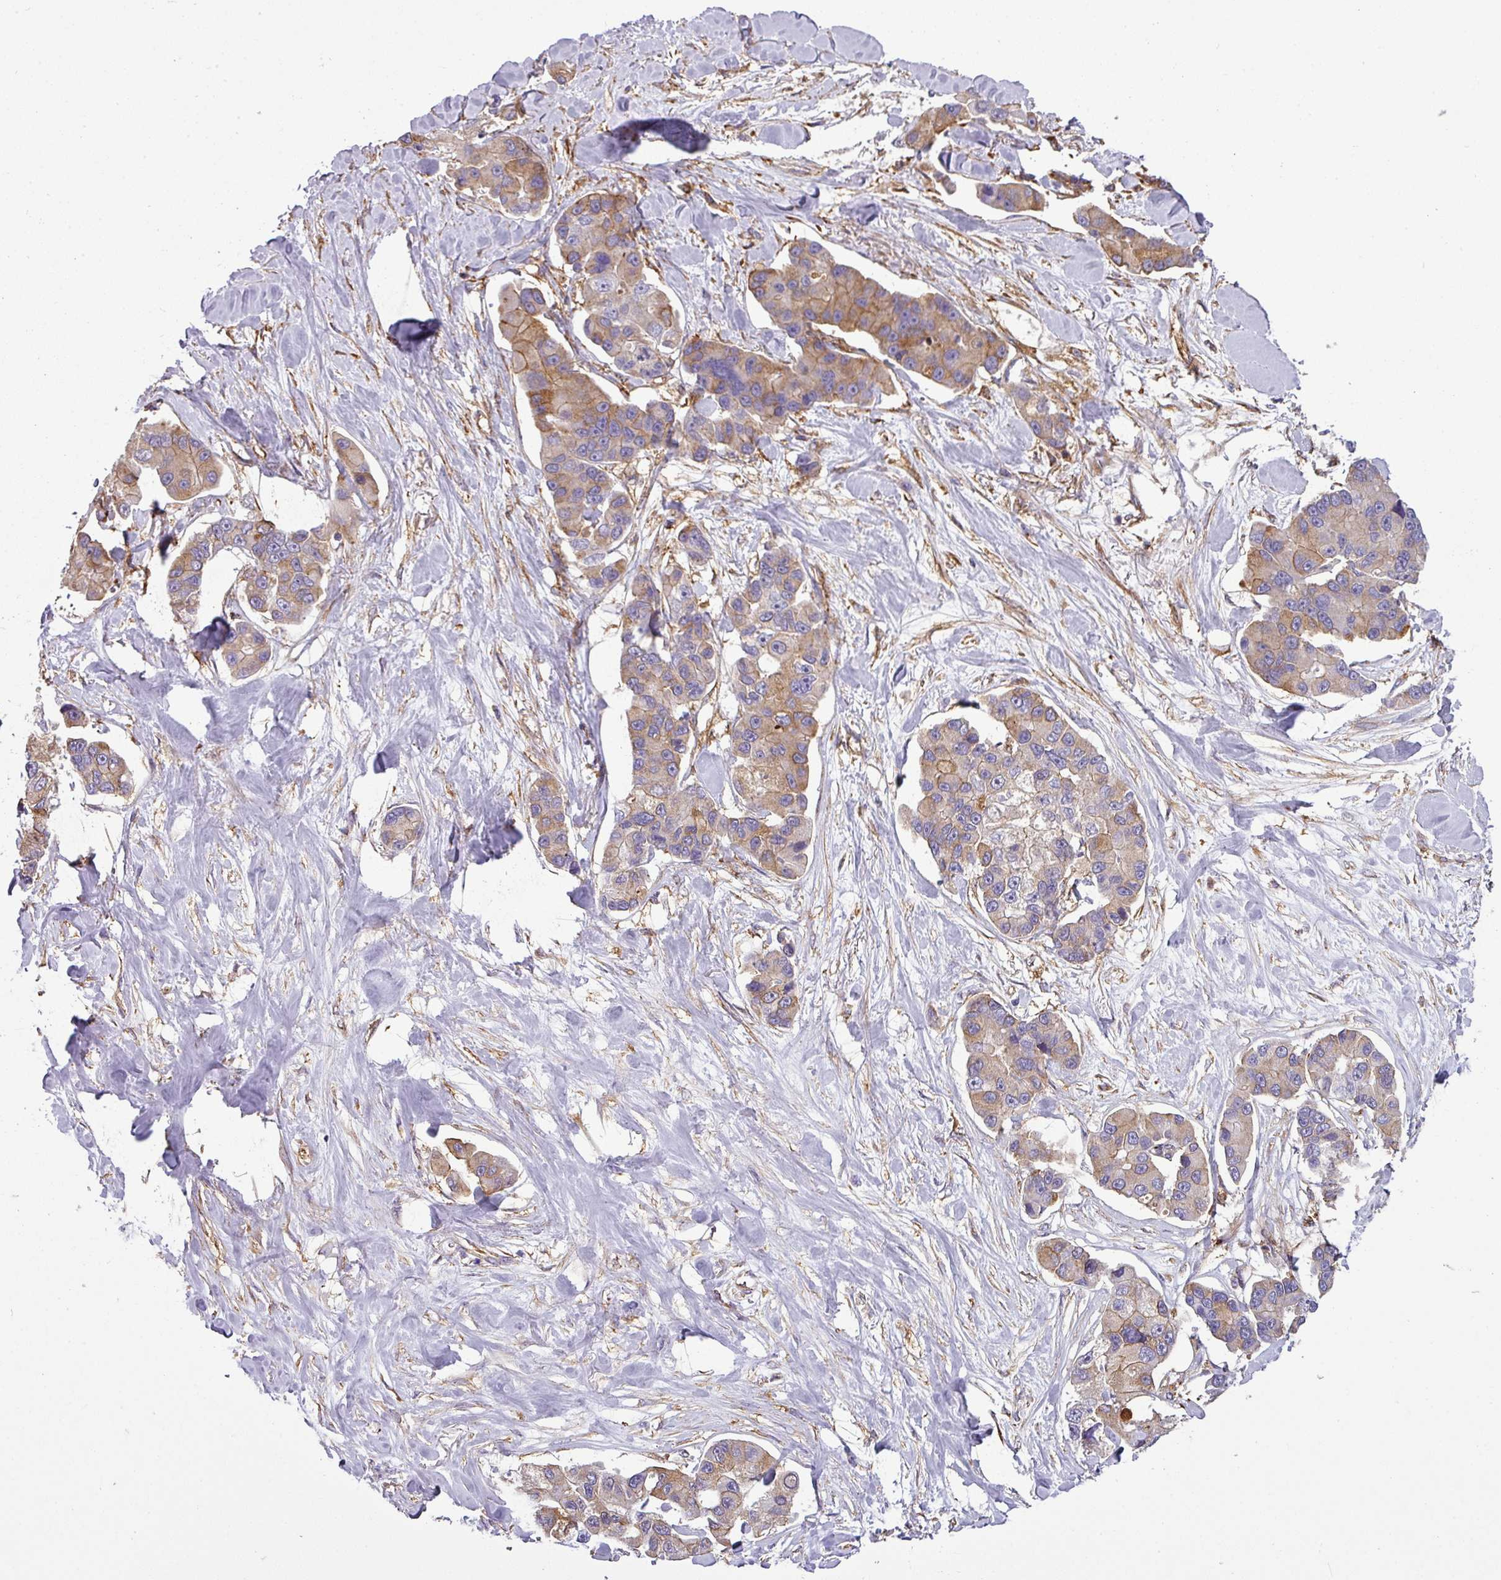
{"staining": {"intensity": "moderate", "quantity": "25%-75%", "location": "cytoplasmic/membranous"}, "tissue": "lung cancer", "cell_type": "Tumor cells", "image_type": "cancer", "snomed": [{"axis": "morphology", "description": "Adenocarcinoma, NOS"}, {"axis": "topography", "description": "Lung"}], "caption": "The image shows immunohistochemical staining of adenocarcinoma (lung). There is moderate cytoplasmic/membranous expression is identified in about 25%-75% of tumor cells. (IHC, brightfield microscopy, high magnification).", "gene": "XNDC1N", "patient": {"sex": "female", "age": 54}}